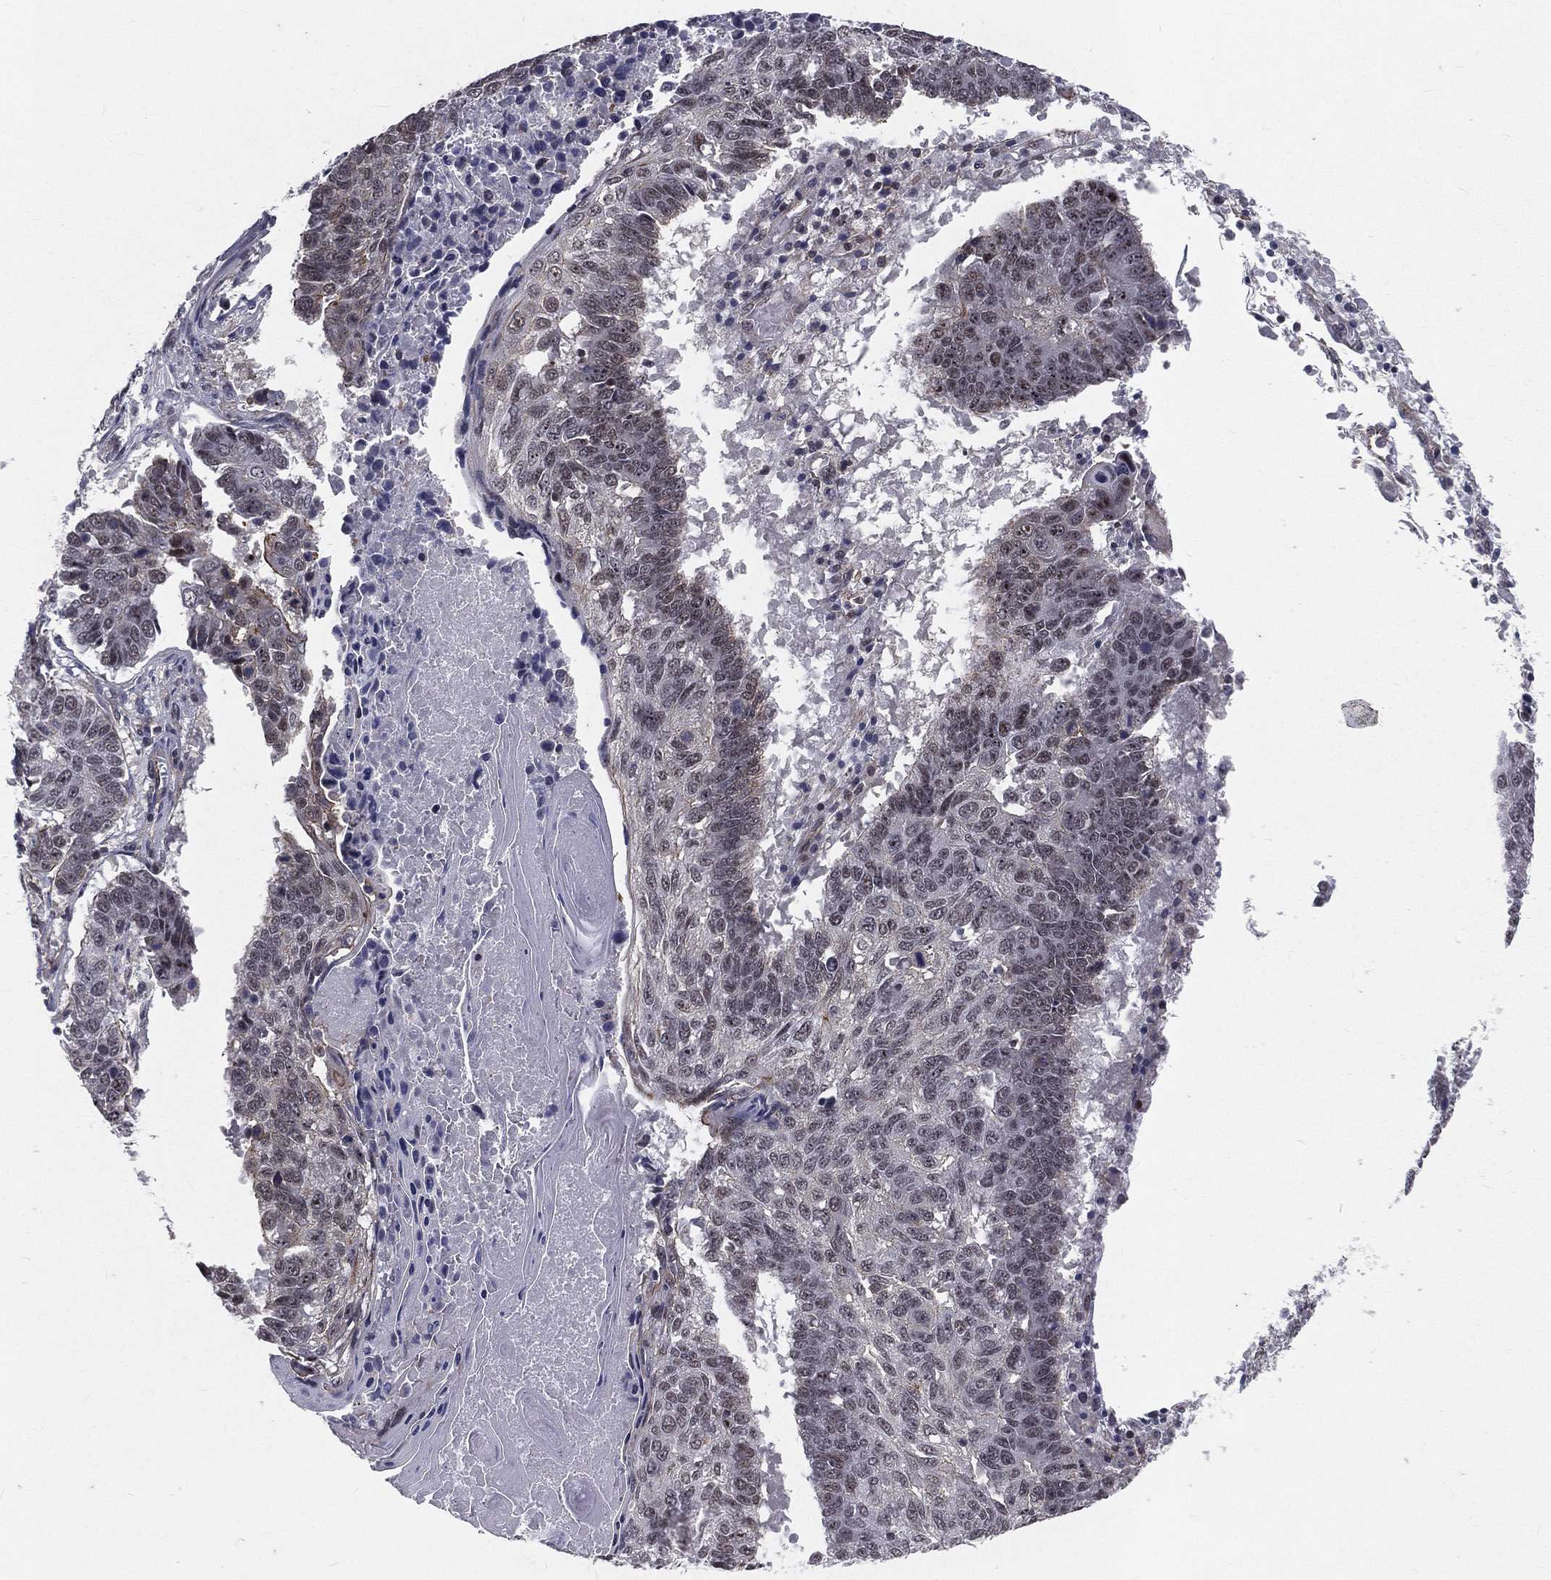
{"staining": {"intensity": "weak", "quantity": "<25%", "location": "nuclear"}, "tissue": "lung cancer", "cell_type": "Tumor cells", "image_type": "cancer", "snomed": [{"axis": "morphology", "description": "Squamous cell carcinoma, NOS"}, {"axis": "topography", "description": "Lung"}], "caption": "The immunohistochemistry micrograph has no significant expression in tumor cells of squamous cell carcinoma (lung) tissue.", "gene": "MORC2", "patient": {"sex": "male", "age": 73}}